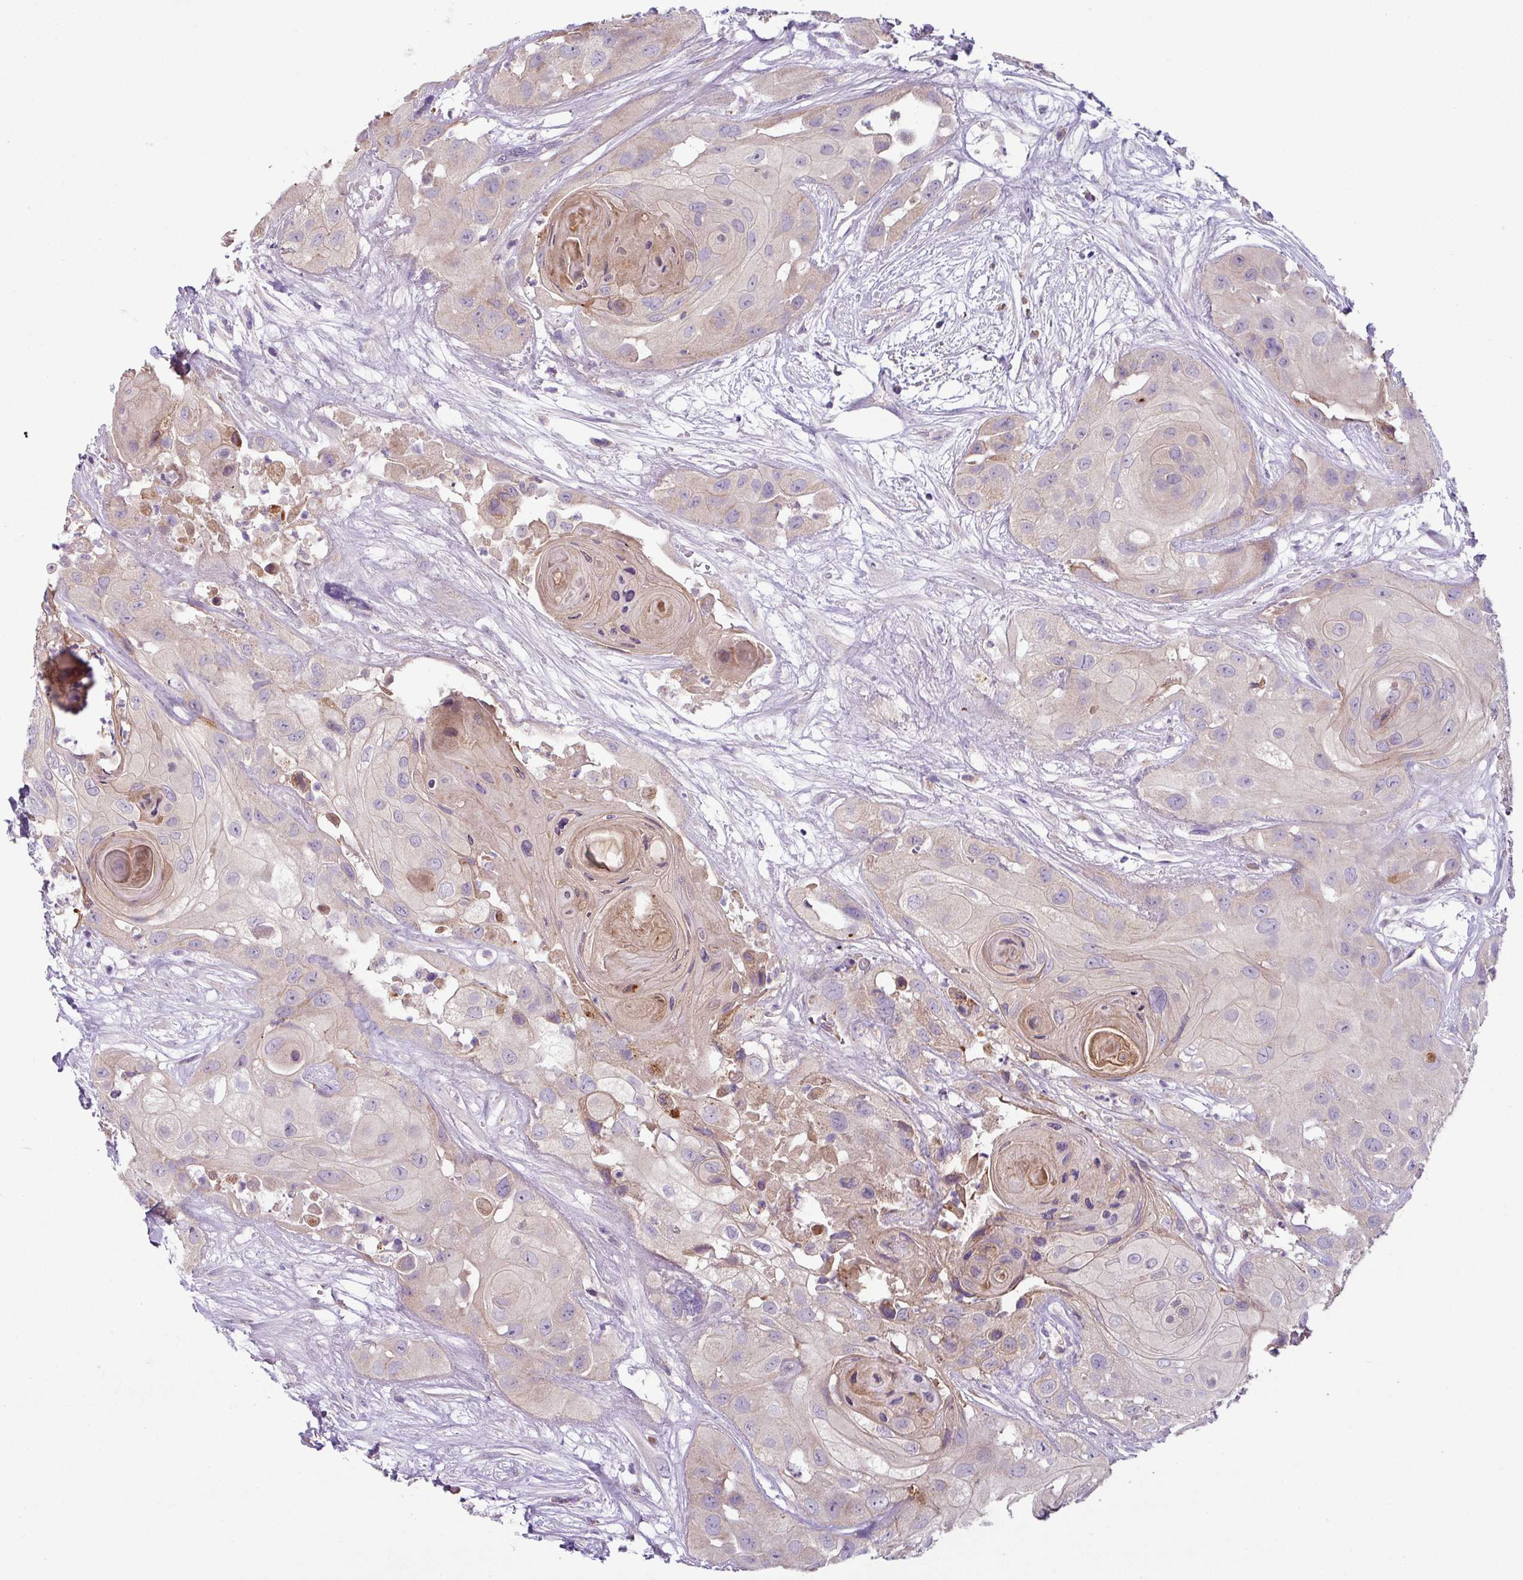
{"staining": {"intensity": "negative", "quantity": "none", "location": "none"}, "tissue": "head and neck cancer", "cell_type": "Tumor cells", "image_type": "cancer", "snomed": [{"axis": "morphology", "description": "Squamous cell carcinoma, NOS"}, {"axis": "topography", "description": "Head-Neck"}], "caption": "DAB (3,3'-diaminobenzidine) immunohistochemical staining of head and neck cancer shows no significant staining in tumor cells.", "gene": "LRRC9", "patient": {"sex": "male", "age": 83}}